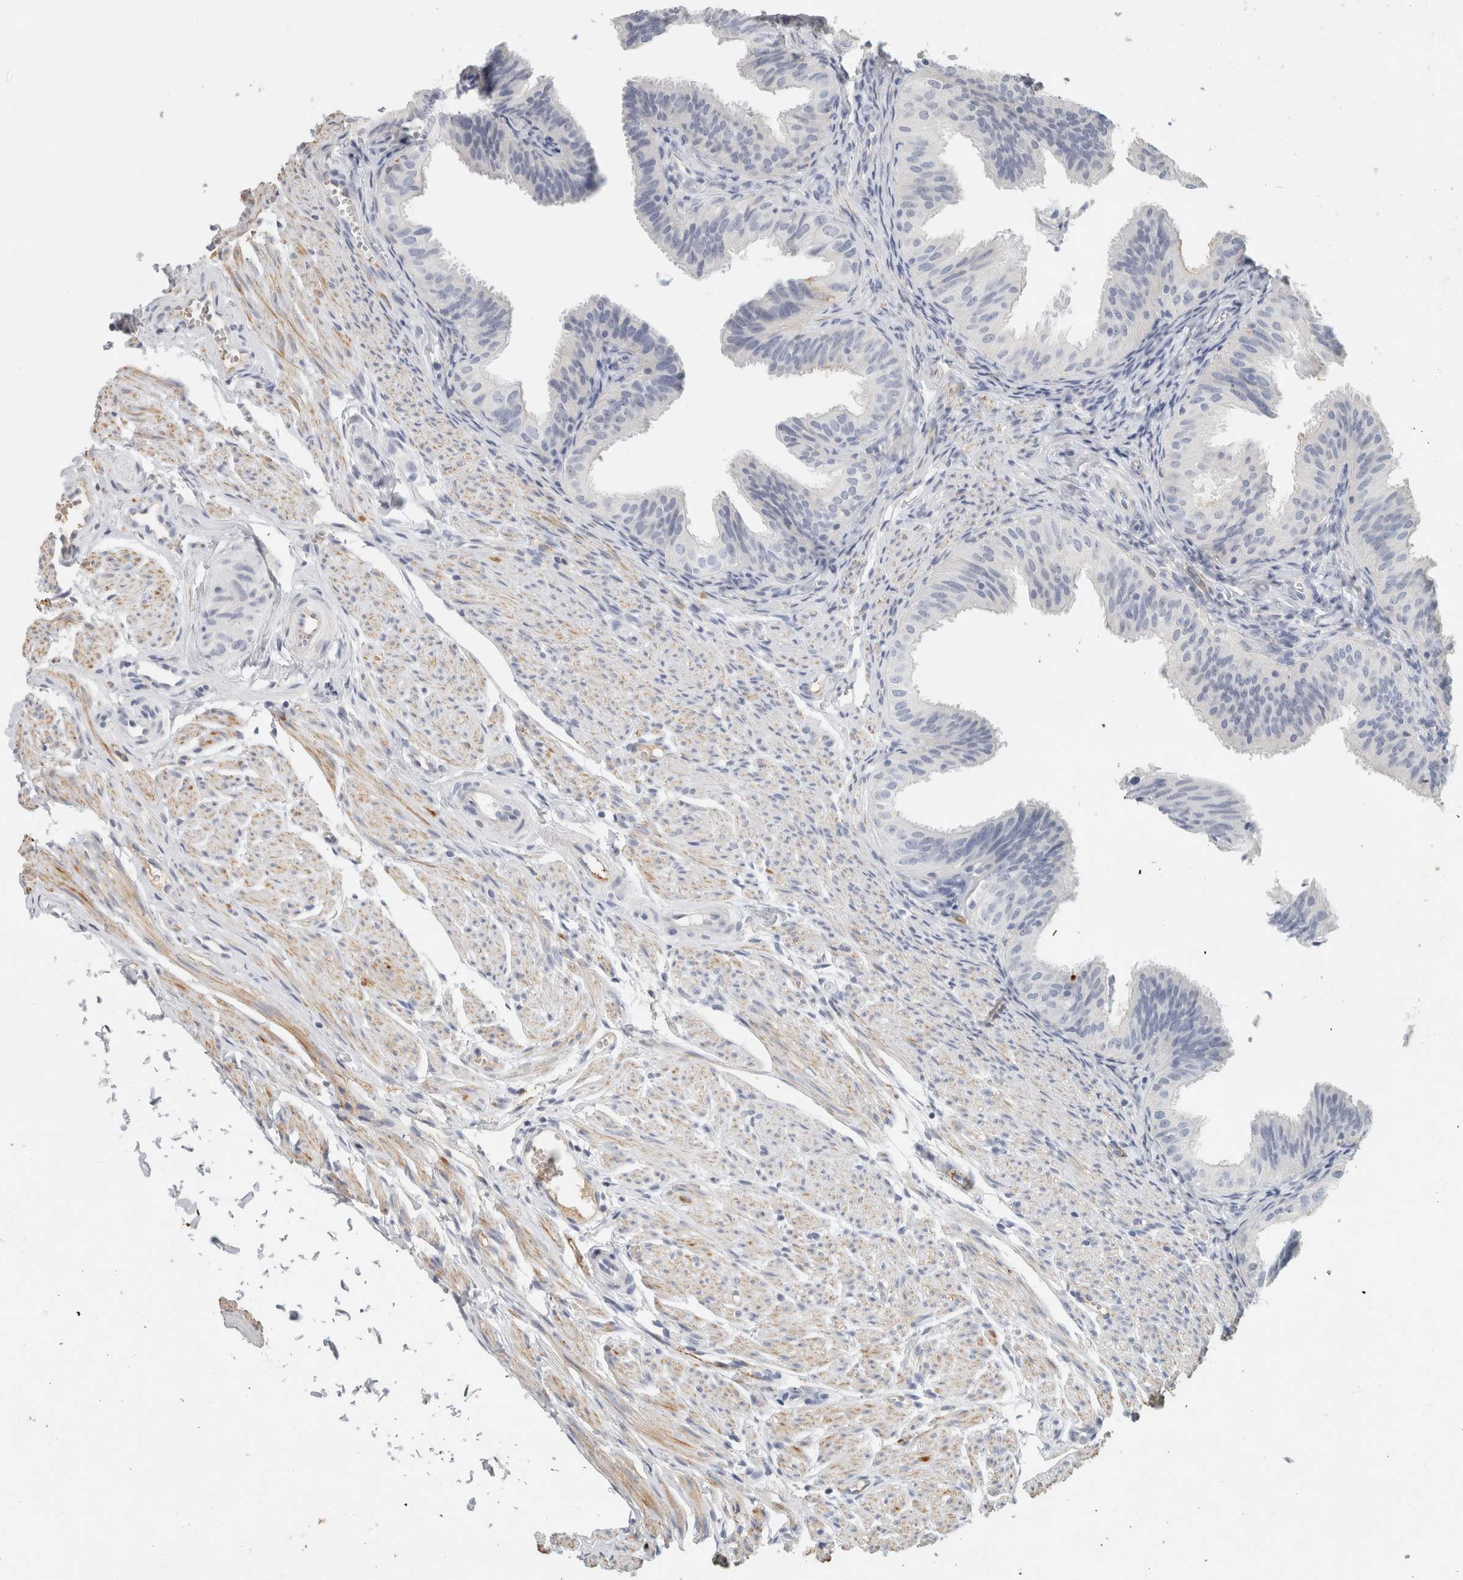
{"staining": {"intensity": "negative", "quantity": "none", "location": "none"}, "tissue": "fallopian tube", "cell_type": "Glandular cells", "image_type": "normal", "snomed": [{"axis": "morphology", "description": "Normal tissue, NOS"}, {"axis": "topography", "description": "Fallopian tube"}], "caption": "Immunohistochemistry of normal human fallopian tube reveals no staining in glandular cells. The staining is performed using DAB brown chromogen with nuclei counter-stained in using hematoxylin.", "gene": "CD36", "patient": {"sex": "female", "age": 35}}